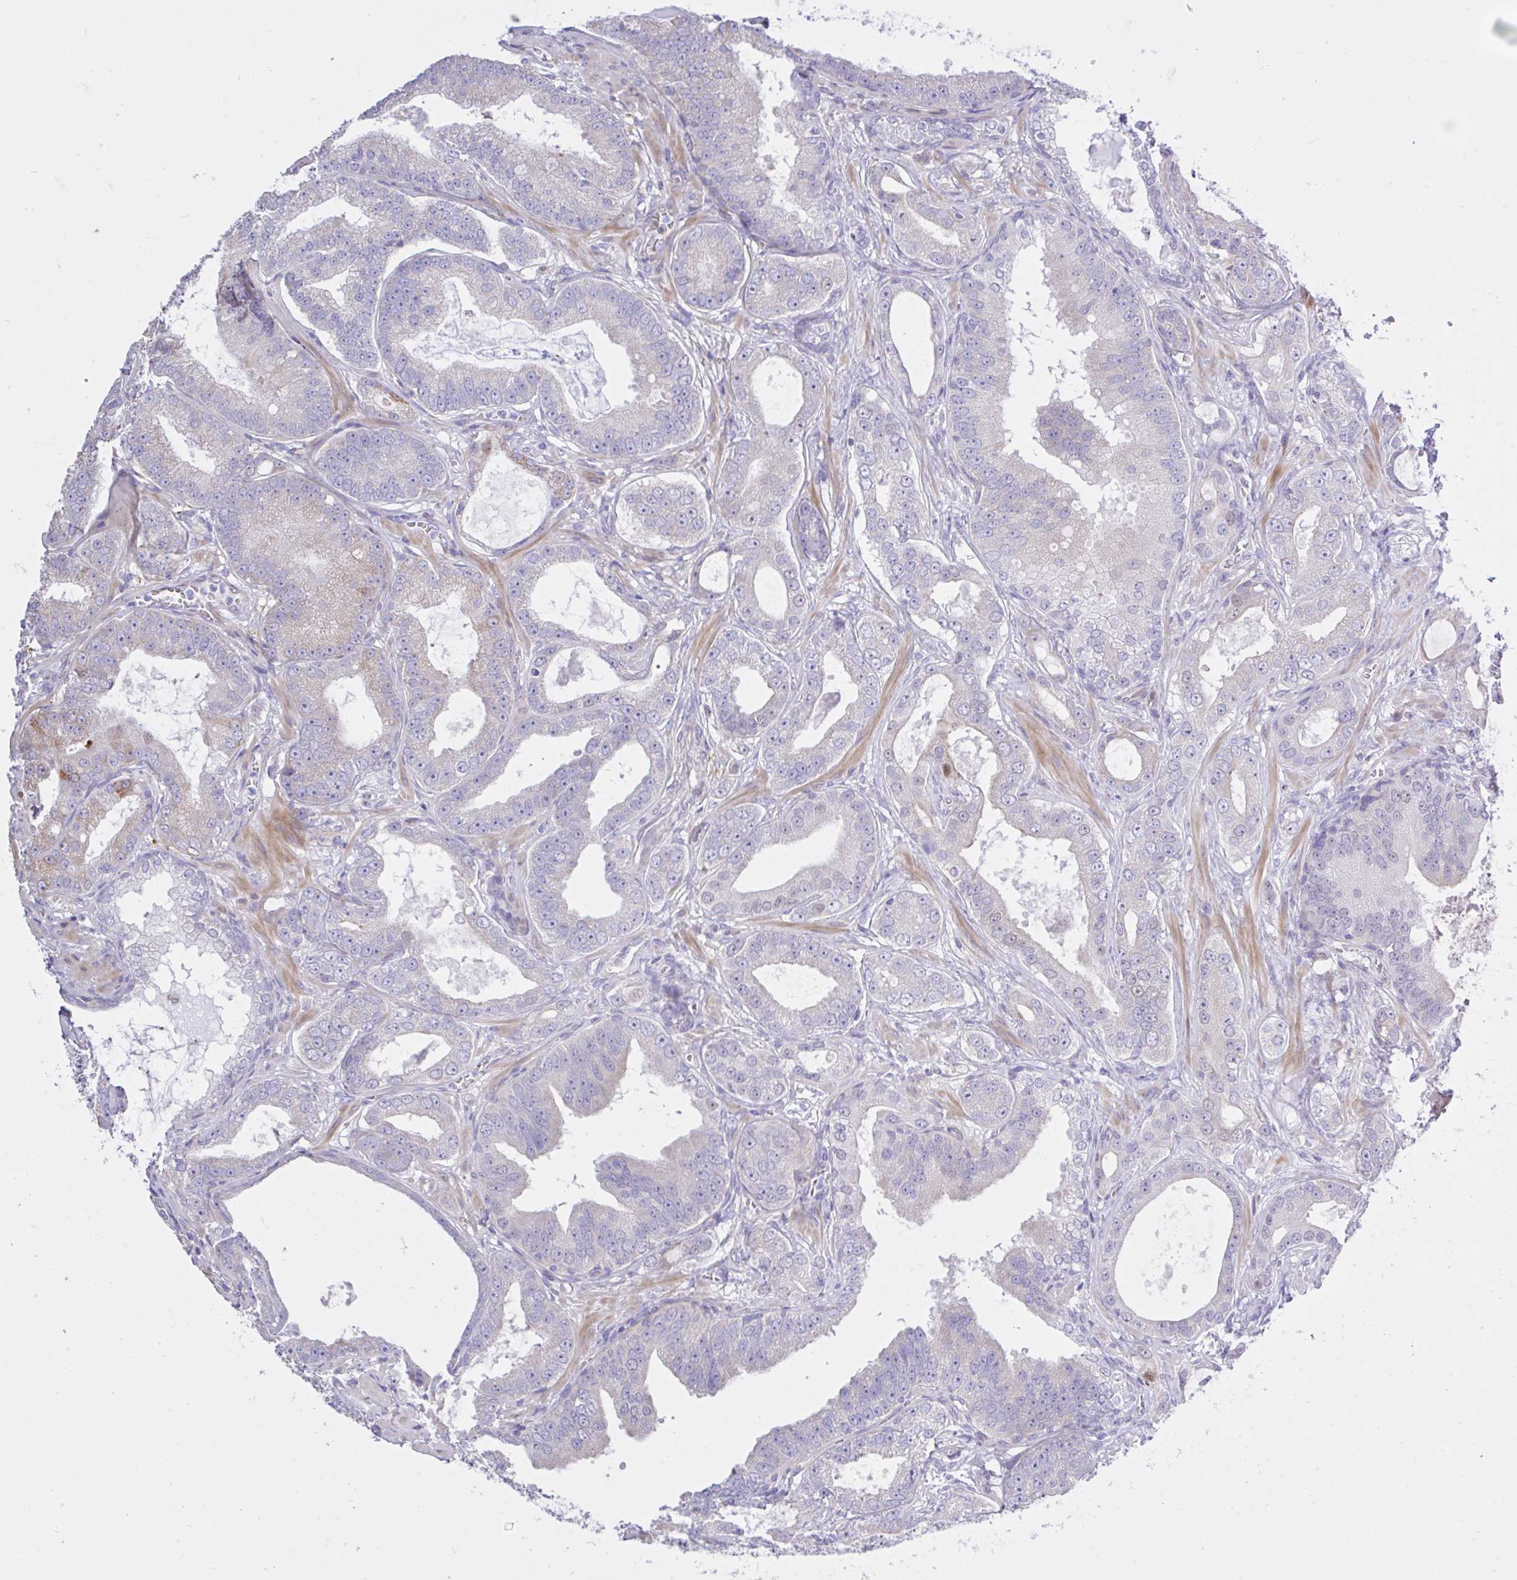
{"staining": {"intensity": "negative", "quantity": "none", "location": "none"}, "tissue": "prostate cancer", "cell_type": "Tumor cells", "image_type": "cancer", "snomed": [{"axis": "morphology", "description": "Adenocarcinoma, High grade"}, {"axis": "topography", "description": "Prostate"}], "caption": "Tumor cells are negative for brown protein staining in prostate high-grade adenocarcinoma.", "gene": "EEF1A2", "patient": {"sex": "male", "age": 65}}